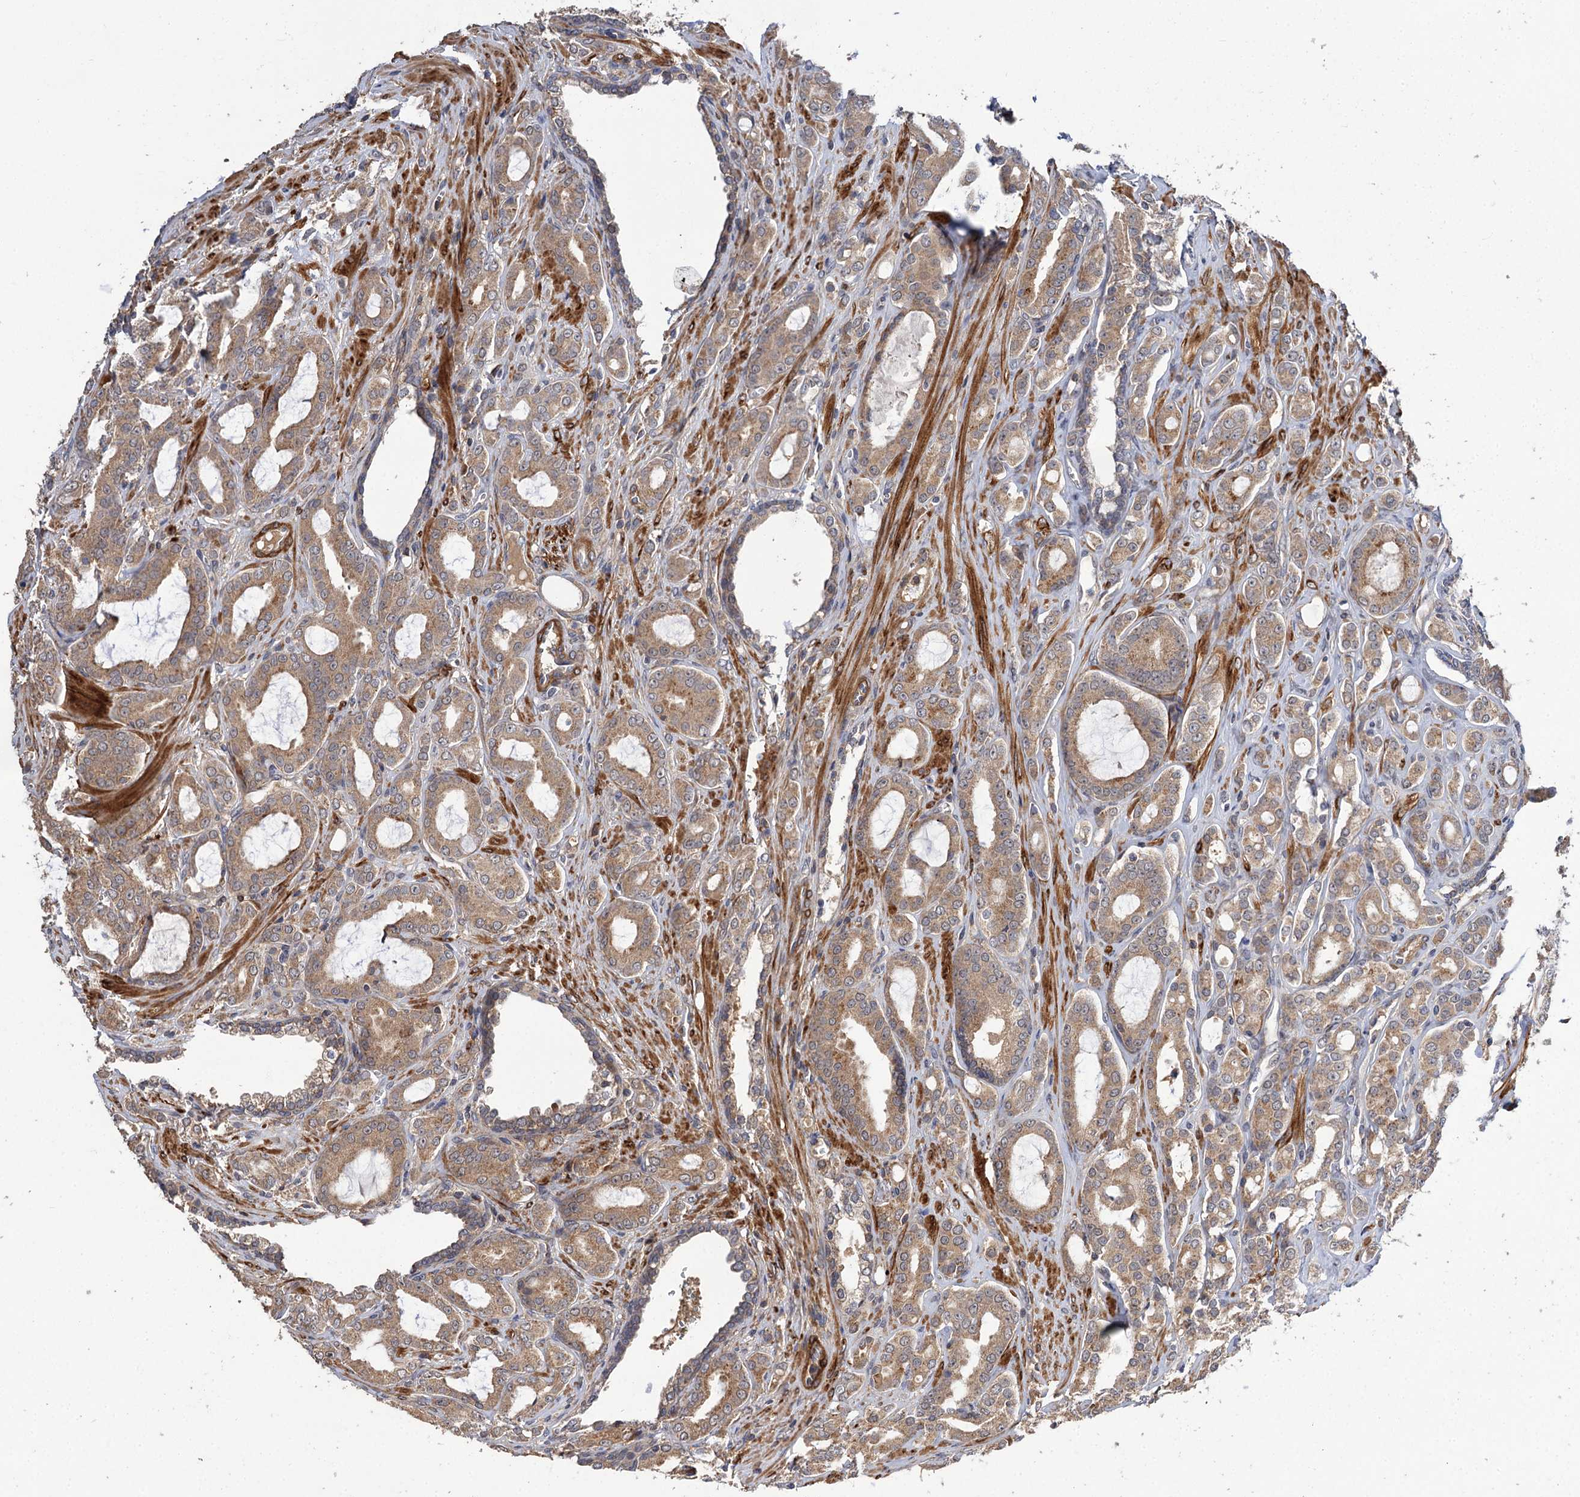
{"staining": {"intensity": "moderate", "quantity": ">75%", "location": "cytoplasmic/membranous"}, "tissue": "prostate cancer", "cell_type": "Tumor cells", "image_type": "cancer", "snomed": [{"axis": "morphology", "description": "Adenocarcinoma, High grade"}, {"axis": "topography", "description": "Prostate"}], "caption": "Tumor cells exhibit medium levels of moderate cytoplasmic/membranous expression in about >75% of cells in high-grade adenocarcinoma (prostate).", "gene": "FBXW8", "patient": {"sex": "male", "age": 72}}